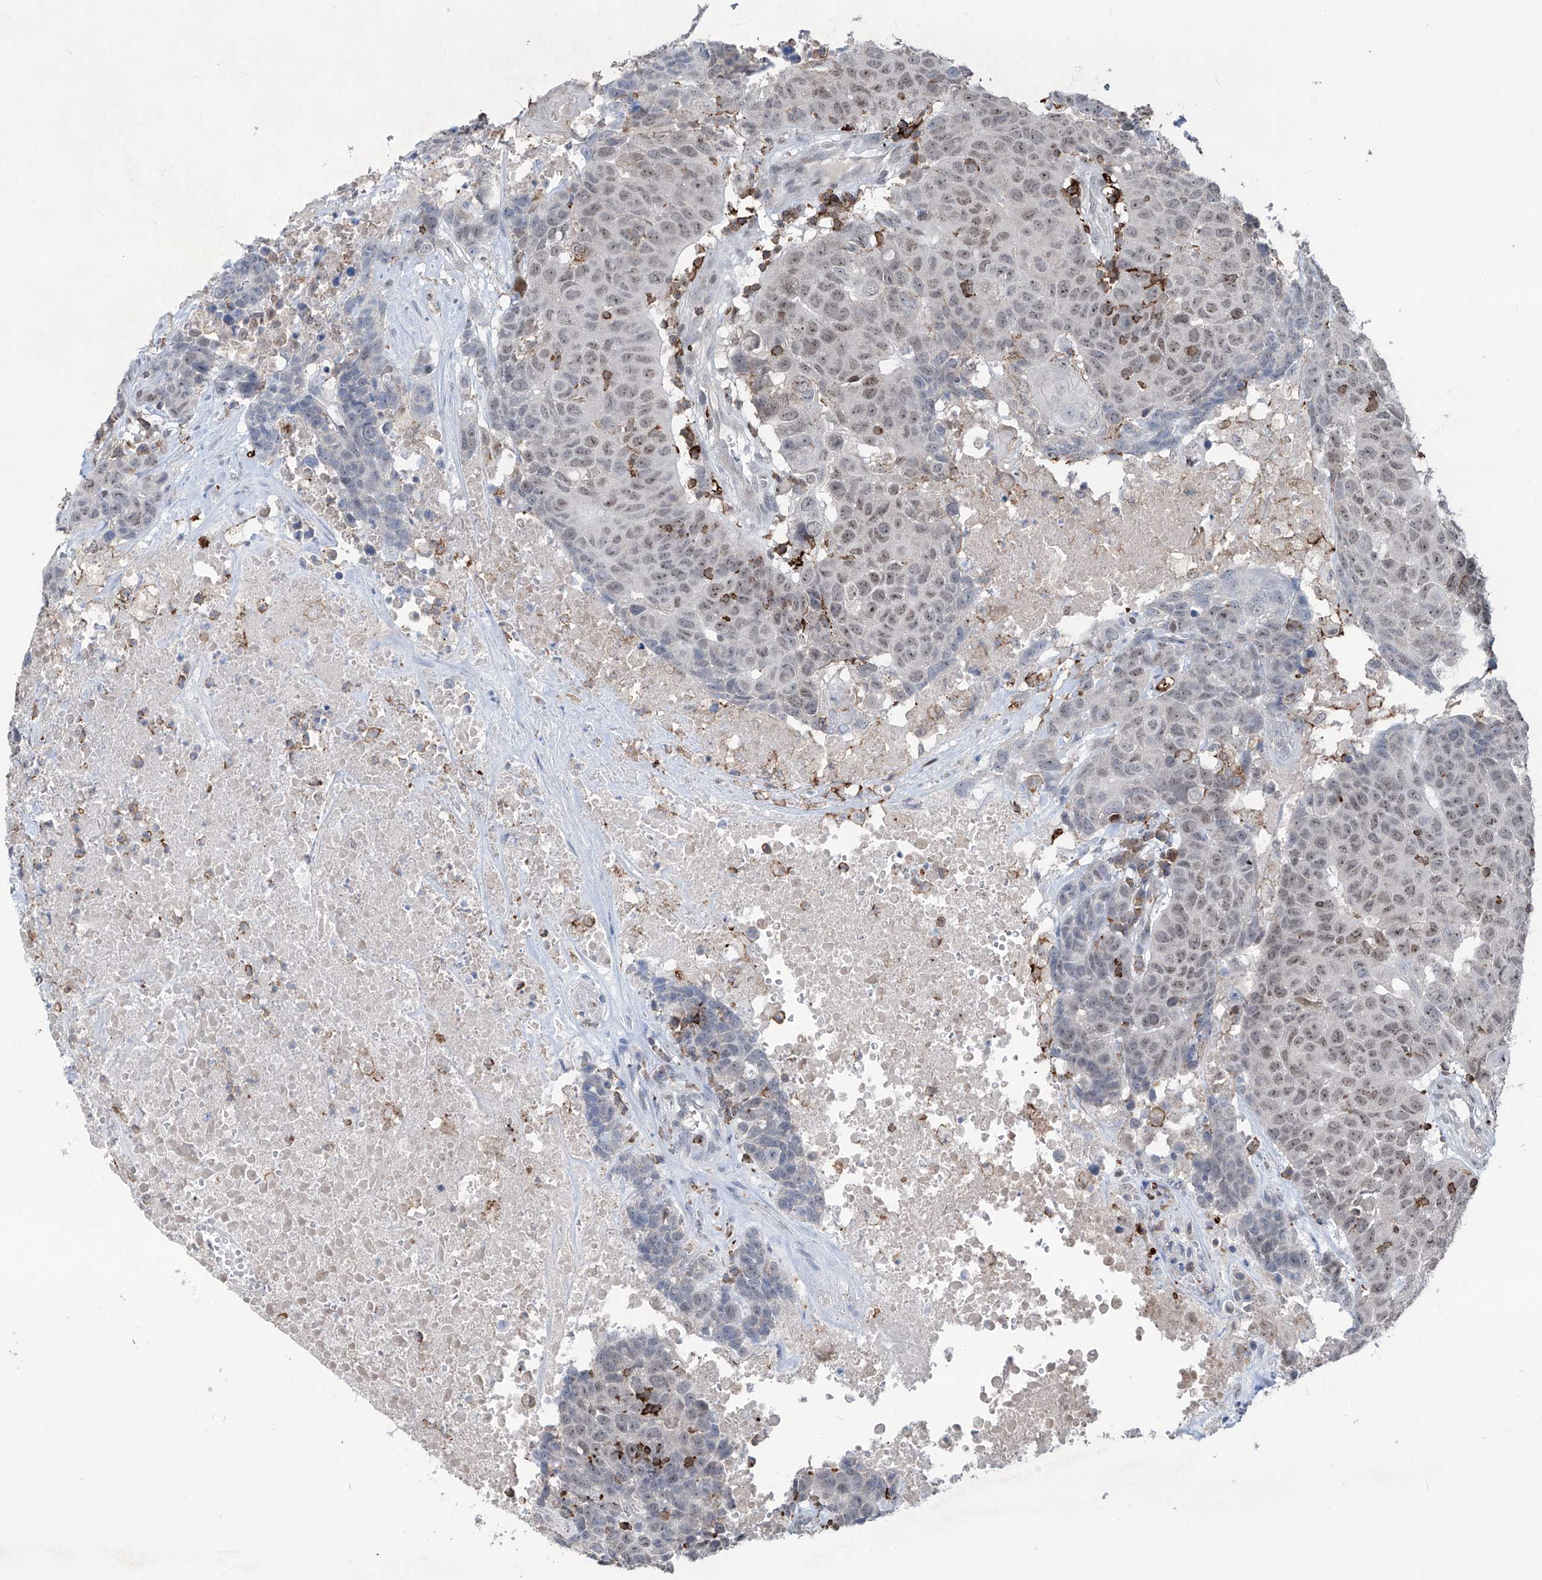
{"staining": {"intensity": "weak", "quantity": "25%-75%", "location": "nuclear"}, "tissue": "head and neck cancer", "cell_type": "Tumor cells", "image_type": "cancer", "snomed": [{"axis": "morphology", "description": "Squamous cell carcinoma, NOS"}, {"axis": "topography", "description": "Head-Neck"}], "caption": "An image showing weak nuclear positivity in about 25%-75% of tumor cells in head and neck squamous cell carcinoma, as visualized by brown immunohistochemical staining.", "gene": "ZBTB48", "patient": {"sex": "male", "age": 66}}